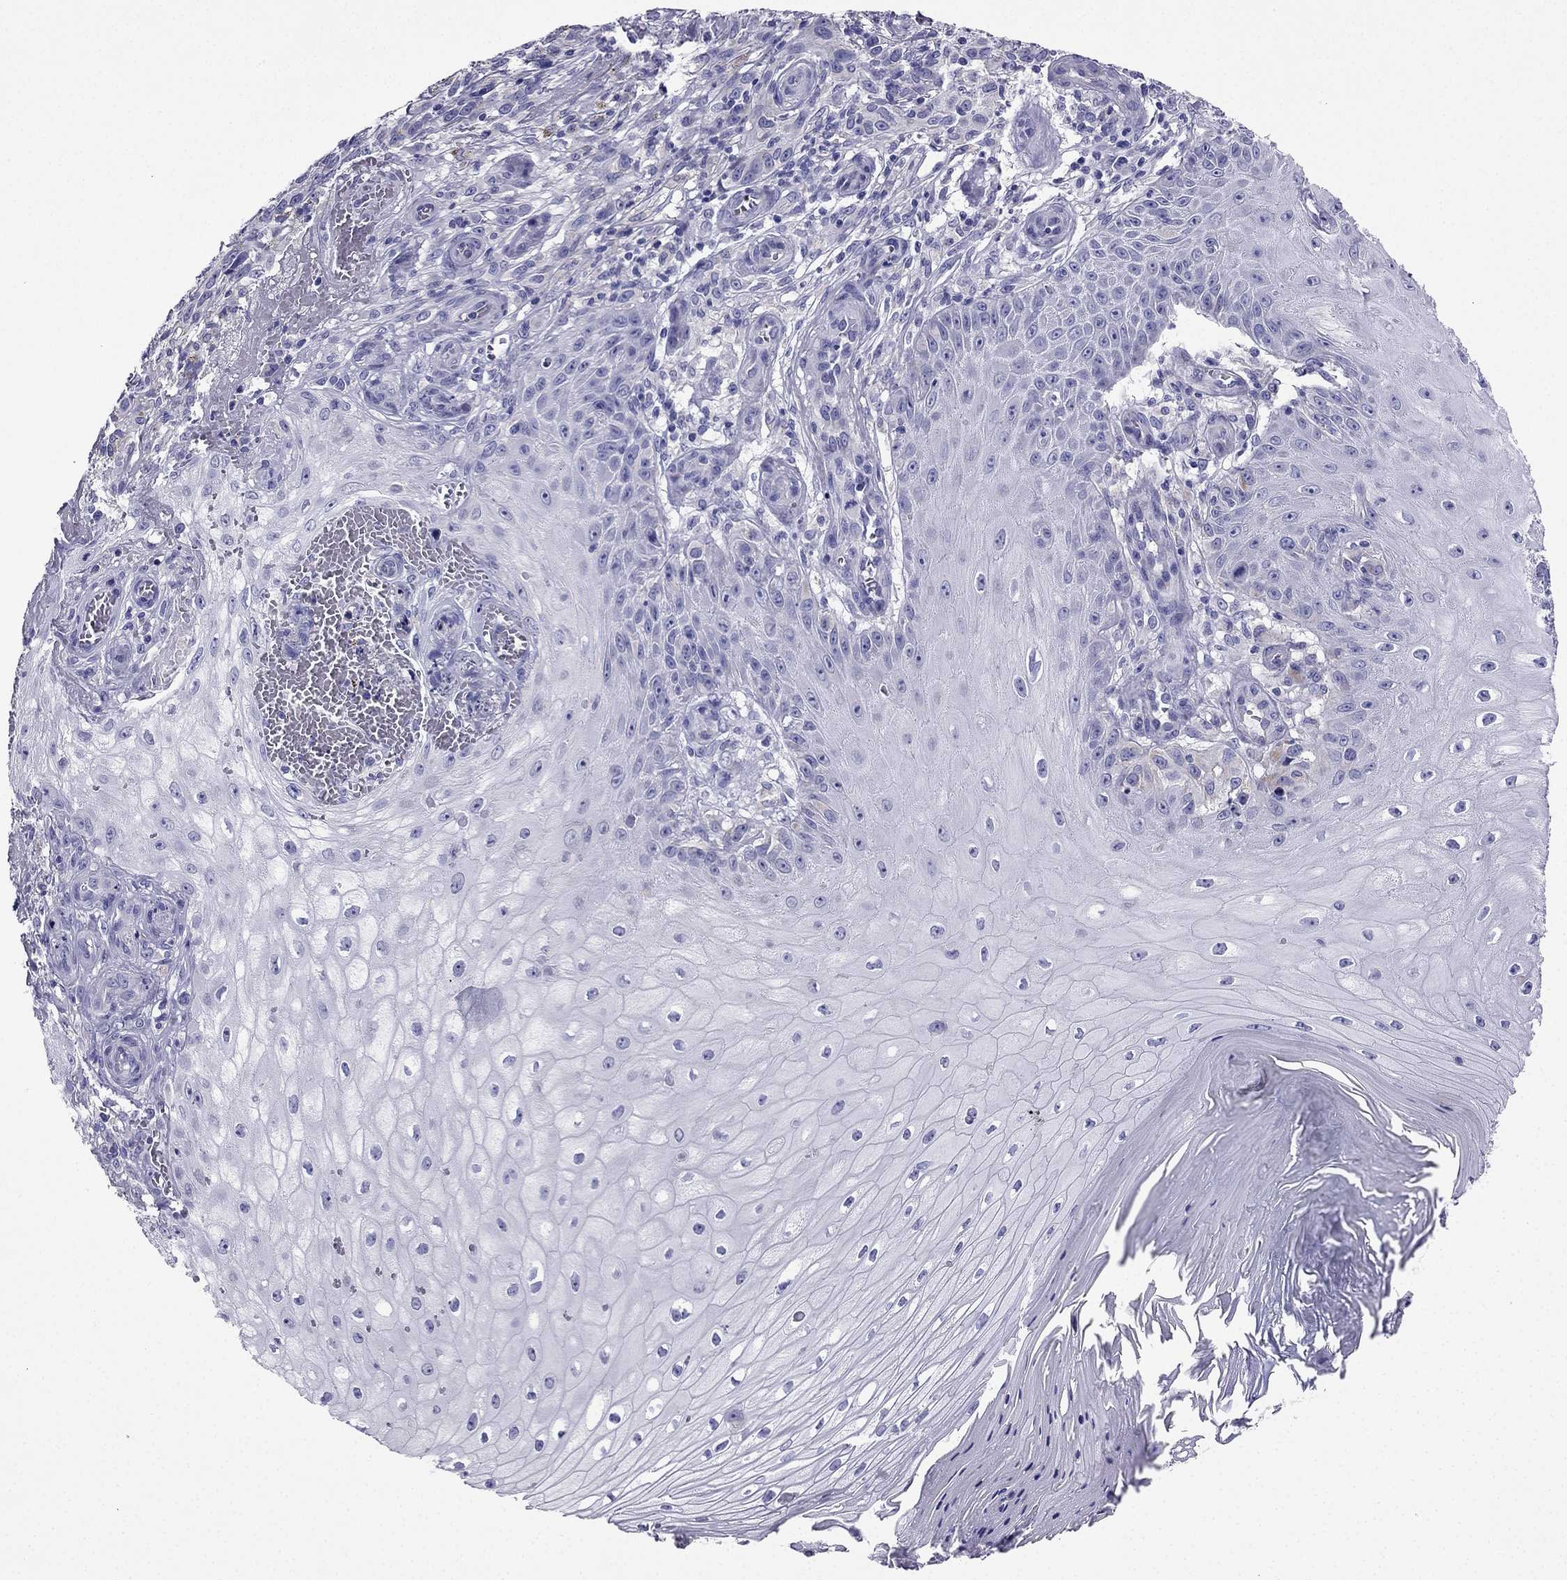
{"staining": {"intensity": "negative", "quantity": "none", "location": "none"}, "tissue": "melanoma", "cell_type": "Tumor cells", "image_type": "cancer", "snomed": [{"axis": "morphology", "description": "Malignant melanoma, NOS"}, {"axis": "topography", "description": "Skin"}], "caption": "High magnification brightfield microscopy of malignant melanoma stained with DAB (3,3'-diaminobenzidine) (brown) and counterstained with hematoxylin (blue): tumor cells show no significant expression.", "gene": "KIF5A", "patient": {"sex": "female", "age": 53}}